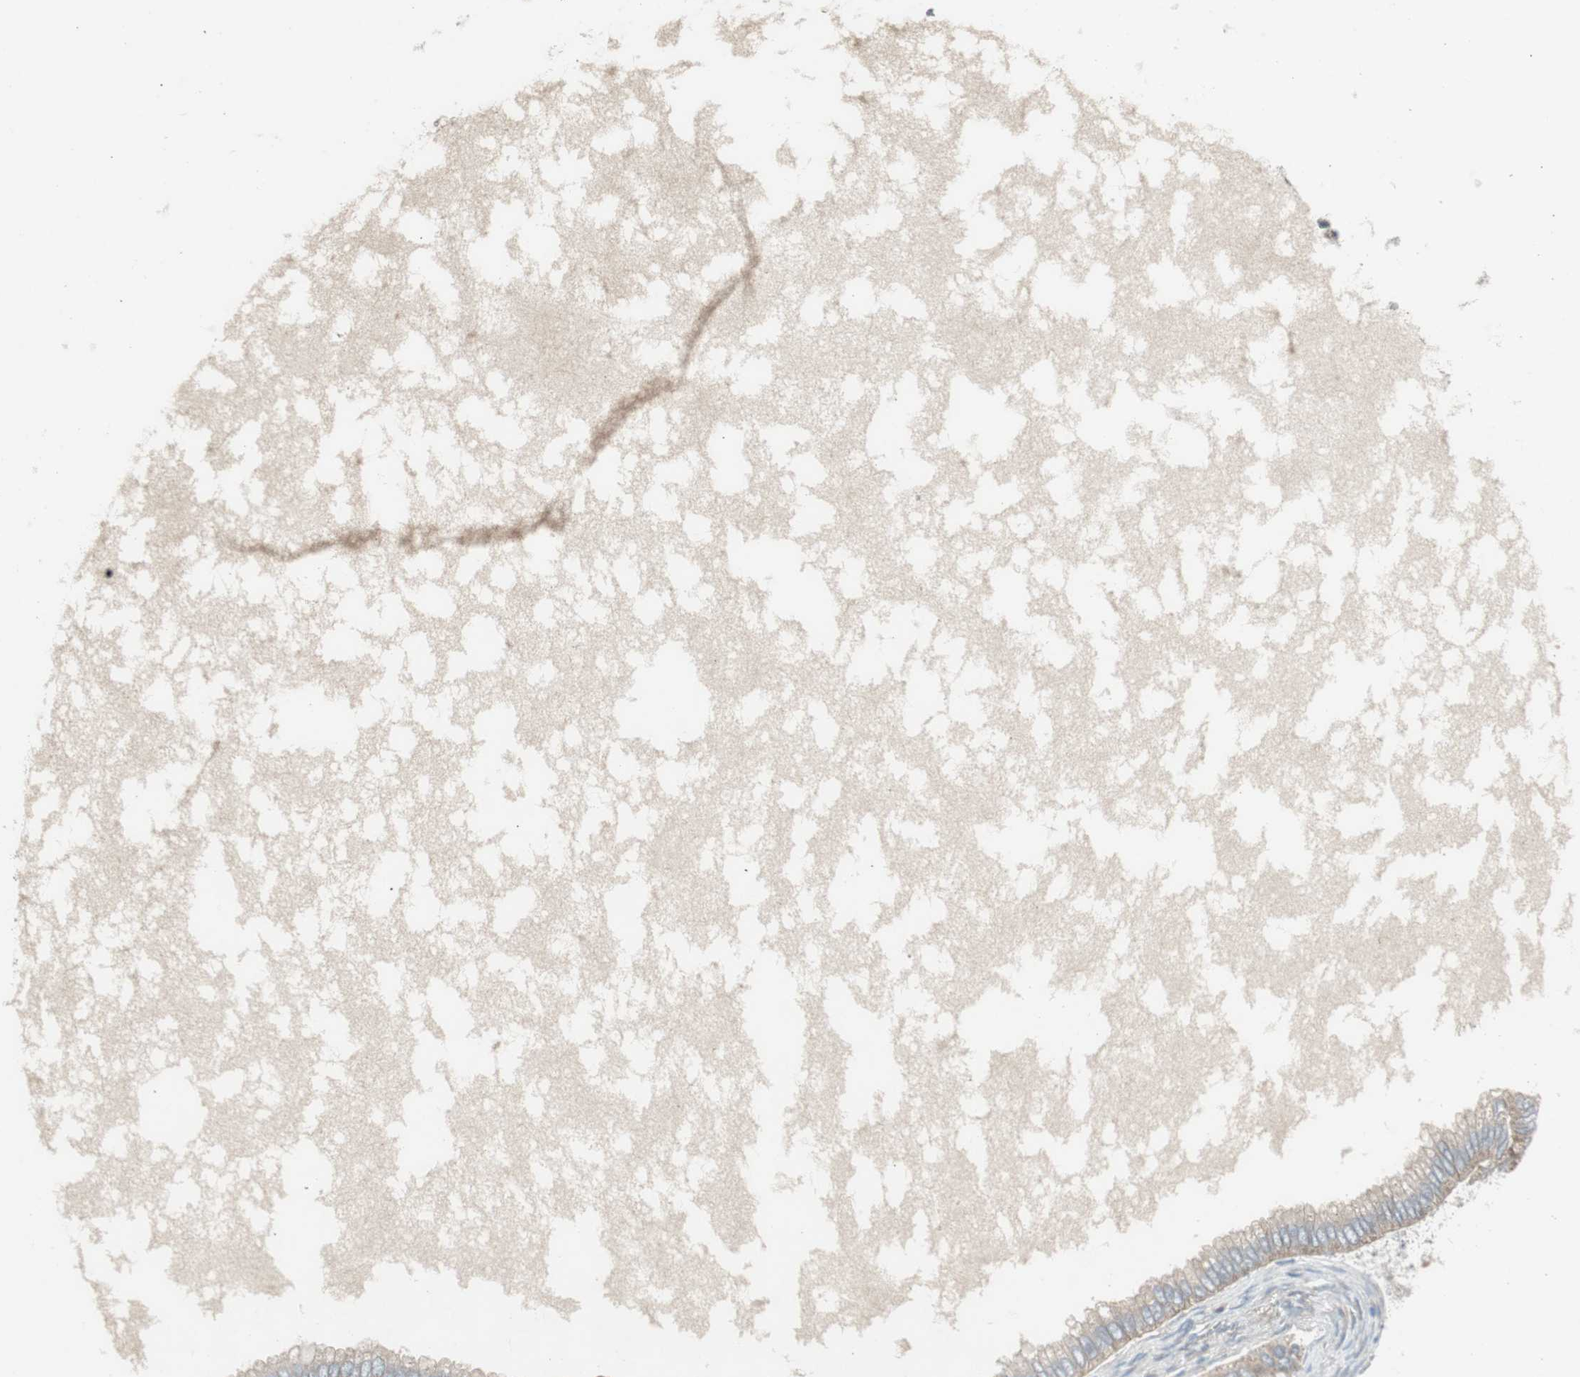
{"staining": {"intensity": "weak", "quantity": ">75%", "location": "cytoplasmic/membranous"}, "tissue": "ovarian cancer", "cell_type": "Tumor cells", "image_type": "cancer", "snomed": [{"axis": "morphology", "description": "Cystadenocarcinoma, mucinous, NOS"}, {"axis": "topography", "description": "Ovary"}], "caption": "Ovarian mucinous cystadenocarcinoma stained with a protein marker reveals weak staining in tumor cells.", "gene": "PANK2", "patient": {"sex": "female", "age": 80}}